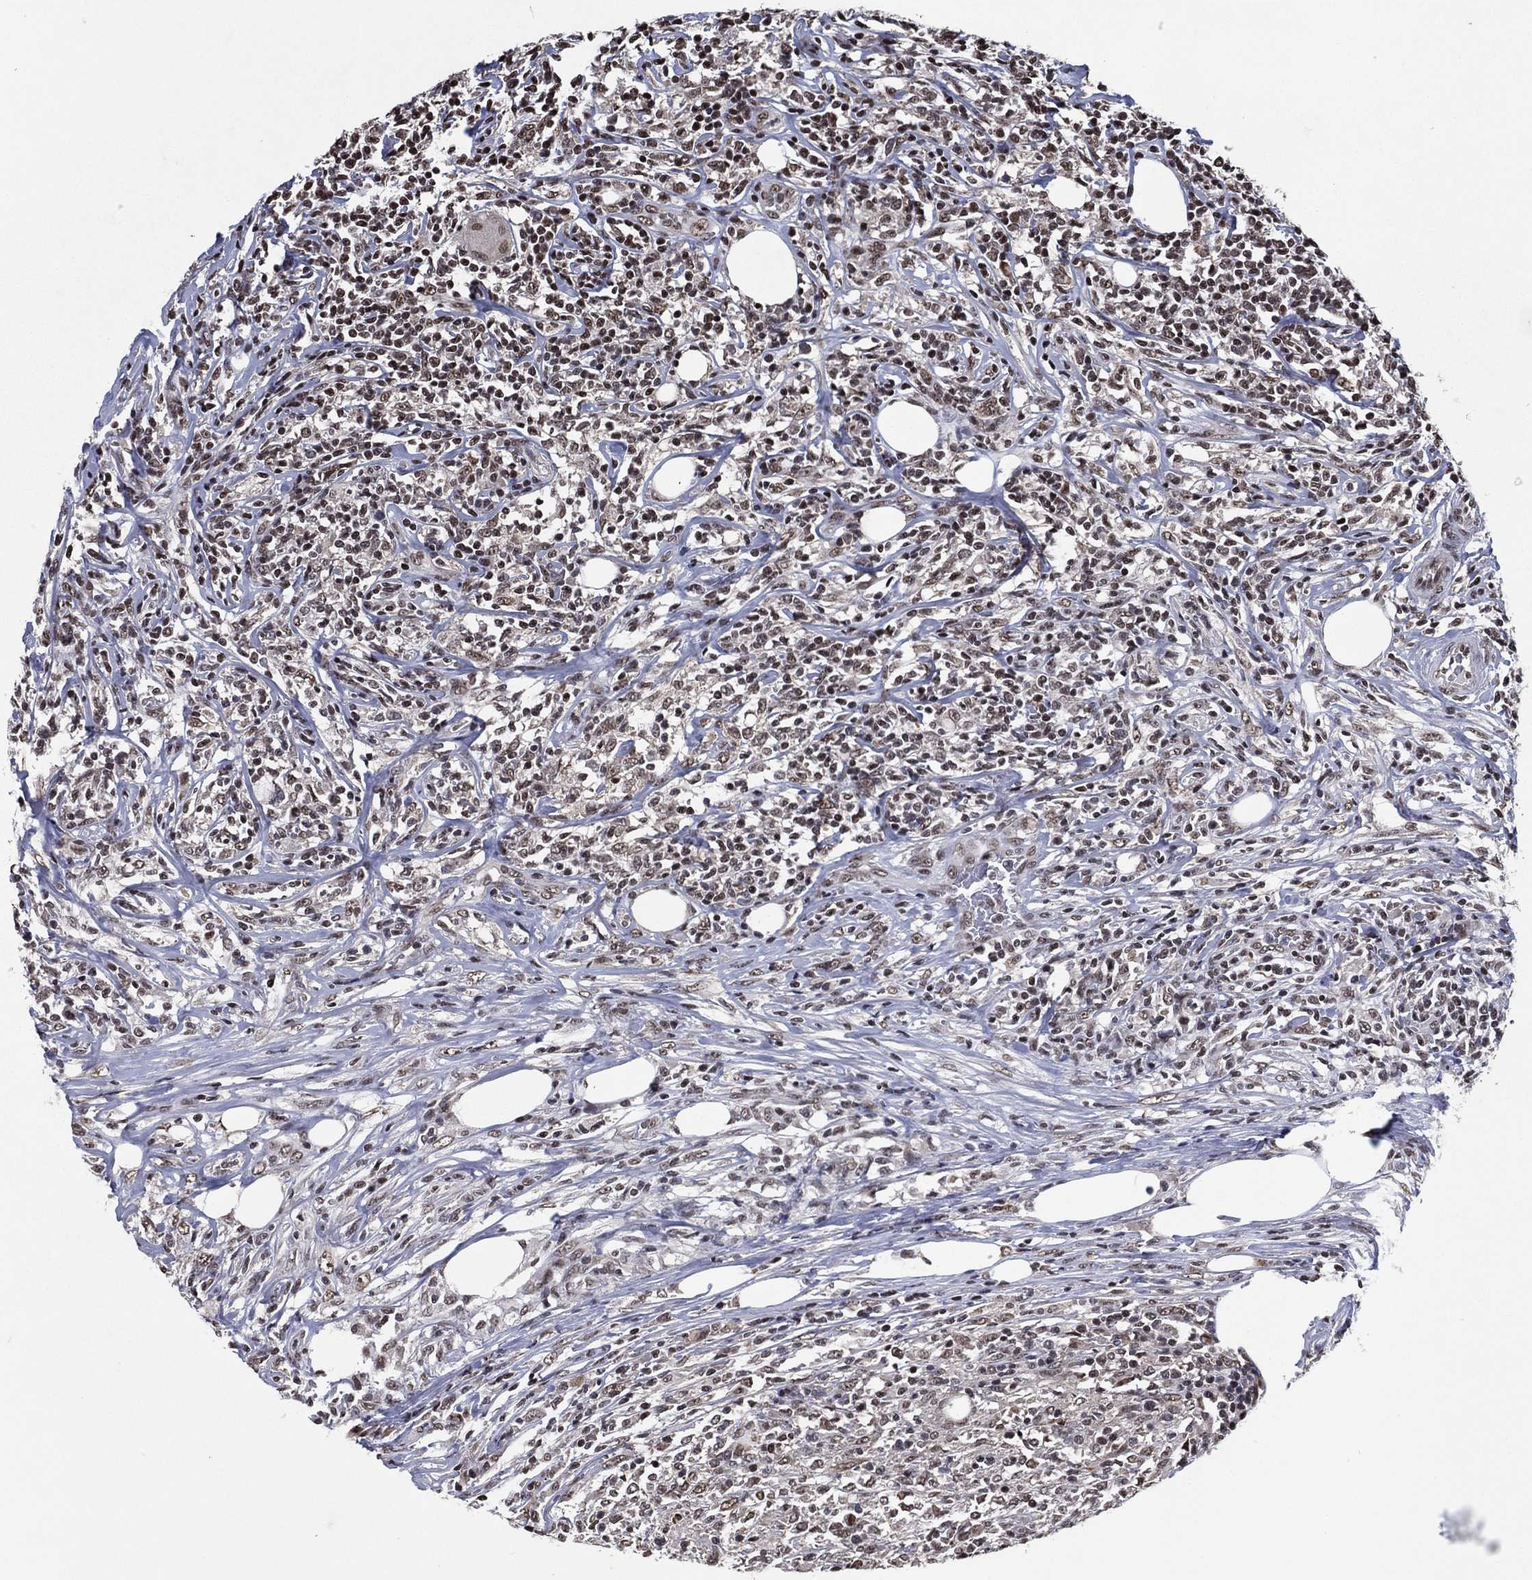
{"staining": {"intensity": "moderate", "quantity": ">75%", "location": "nuclear"}, "tissue": "lymphoma", "cell_type": "Tumor cells", "image_type": "cancer", "snomed": [{"axis": "morphology", "description": "Malignant lymphoma, non-Hodgkin's type, High grade"}, {"axis": "topography", "description": "Lymph node"}], "caption": "DAB immunohistochemical staining of human malignant lymphoma, non-Hodgkin's type (high-grade) shows moderate nuclear protein expression in approximately >75% of tumor cells. The staining is performed using DAB (3,3'-diaminobenzidine) brown chromogen to label protein expression. The nuclei are counter-stained blue using hematoxylin.", "gene": "ZBTB42", "patient": {"sex": "female", "age": 84}}